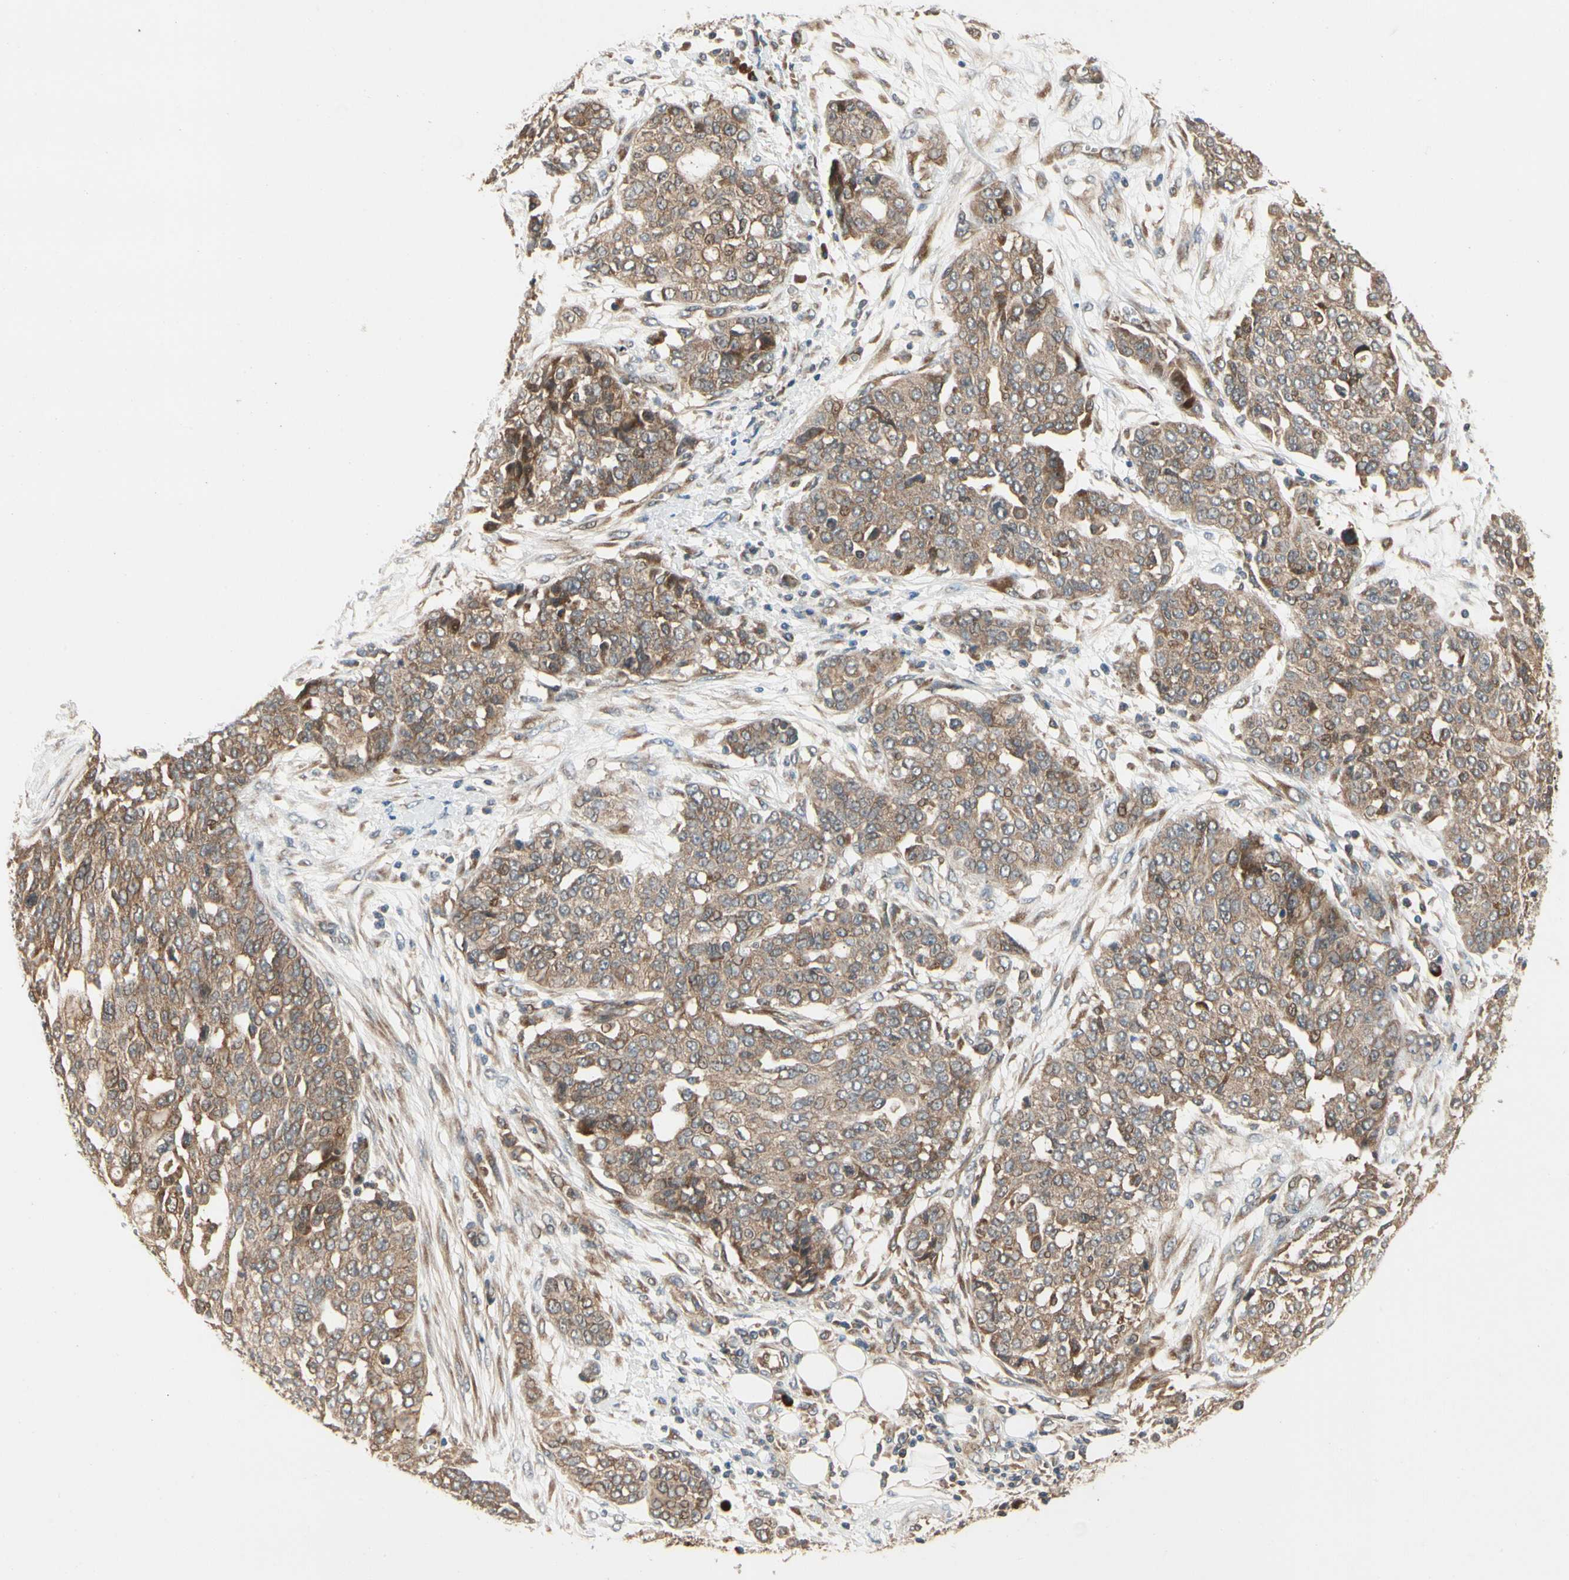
{"staining": {"intensity": "moderate", "quantity": ">75%", "location": "cytoplasmic/membranous"}, "tissue": "ovarian cancer", "cell_type": "Tumor cells", "image_type": "cancer", "snomed": [{"axis": "morphology", "description": "Cystadenocarcinoma, serous, NOS"}, {"axis": "topography", "description": "Soft tissue"}, {"axis": "topography", "description": "Ovary"}], "caption": "The micrograph demonstrates staining of ovarian cancer (serous cystadenocarcinoma), revealing moderate cytoplasmic/membranous protein staining (brown color) within tumor cells.", "gene": "TDRP", "patient": {"sex": "female", "age": 57}}